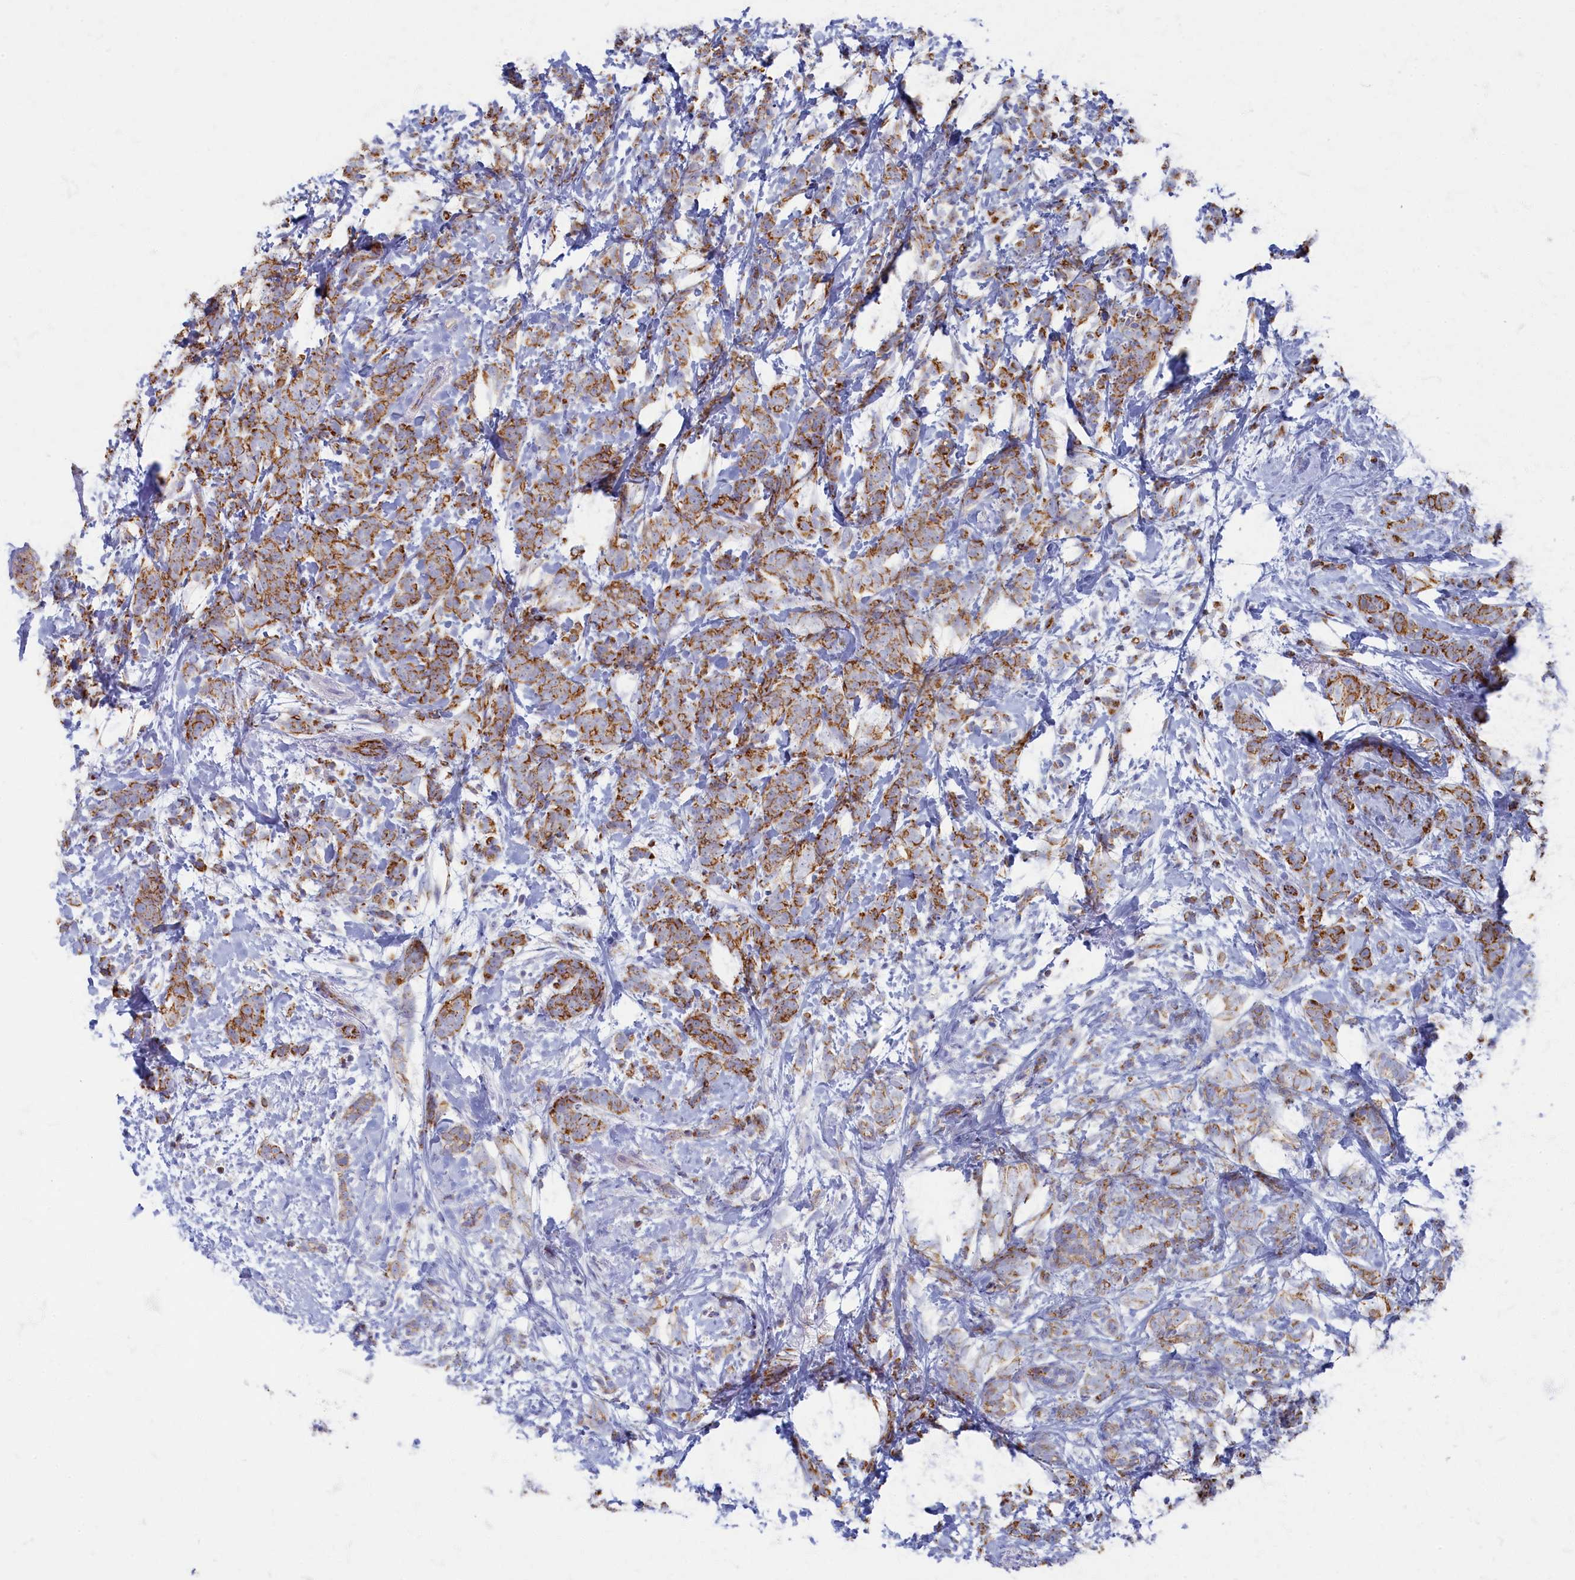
{"staining": {"intensity": "strong", "quantity": ">75%", "location": "cytoplasmic/membranous"}, "tissue": "breast cancer", "cell_type": "Tumor cells", "image_type": "cancer", "snomed": [{"axis": "morphology", "description": "Lobular carcinoma"}, {"axis": "topography", "description": "Breast"}], "caption": "Strong cytoplasmic/membranous expression for a protein is appreciated in about >75% of tumor cells of breast cancer using immunohistochemistry.", "gene": "OCIAD2", "patient": {"sex": "female", "age": 58}}